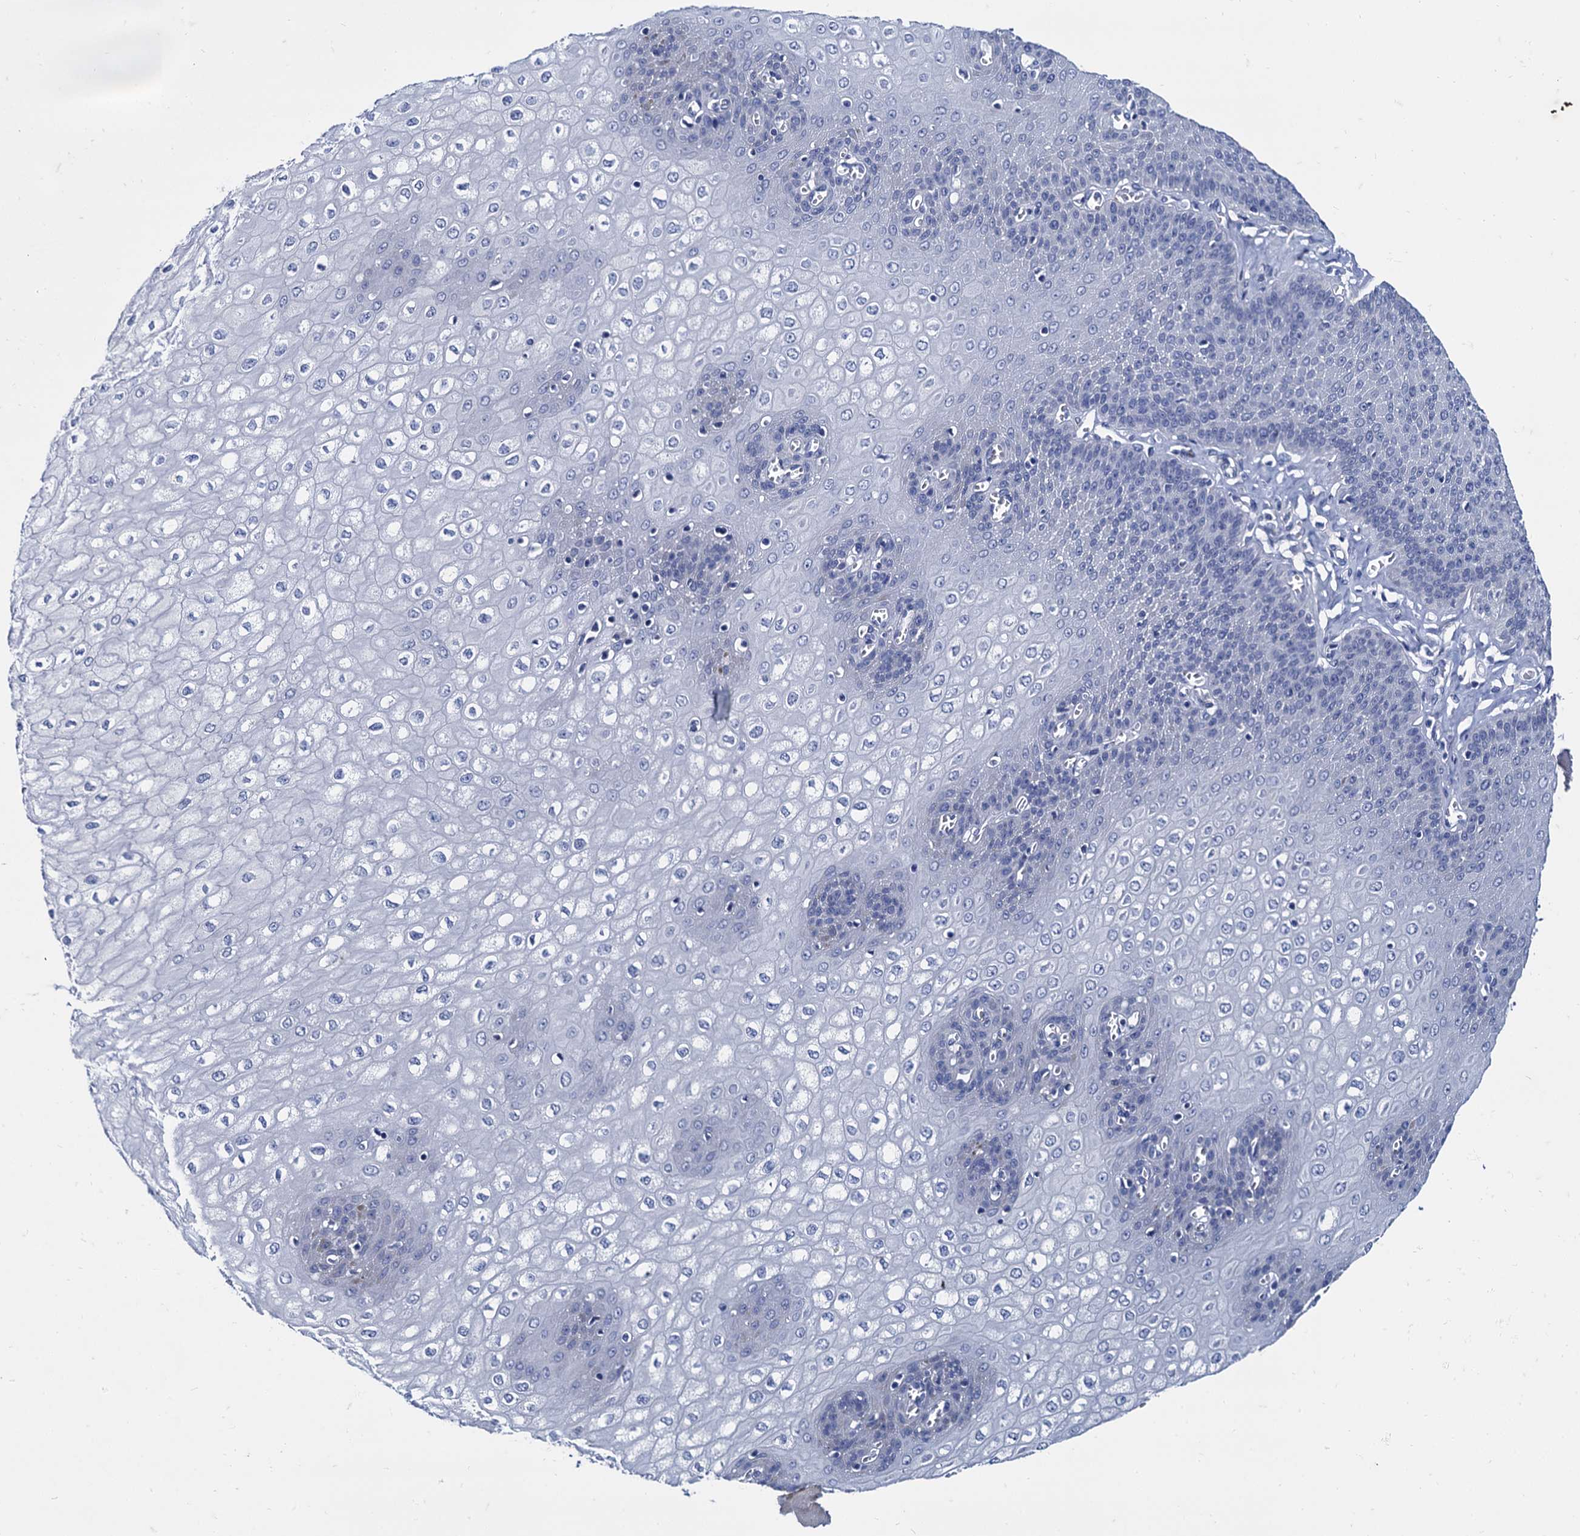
{"staining": {"intensity": "negative", "quantity": "none", "location": "none"}, "tissue": "esophagus", "cell_type": "Squamous epithelial cells", "image_type": "normal", "snomed": [{"axis": "morphology", "description": "Normal tissue, NOS"}, {"axis": "topography", "description": "Esophagus"}], "caption": "A high-resolution histopathology image shows immunohistochemistry (IHC) staining of unremarkable esophagus, which reveals no significant positivity in squamous epithelial cells. (Brightfield microscopy of DAB (3,3'-diaminobenzidine) IHC at high magnification).", "gene": "FOXR2", "patient": {"sex": "male", "age": 60}}